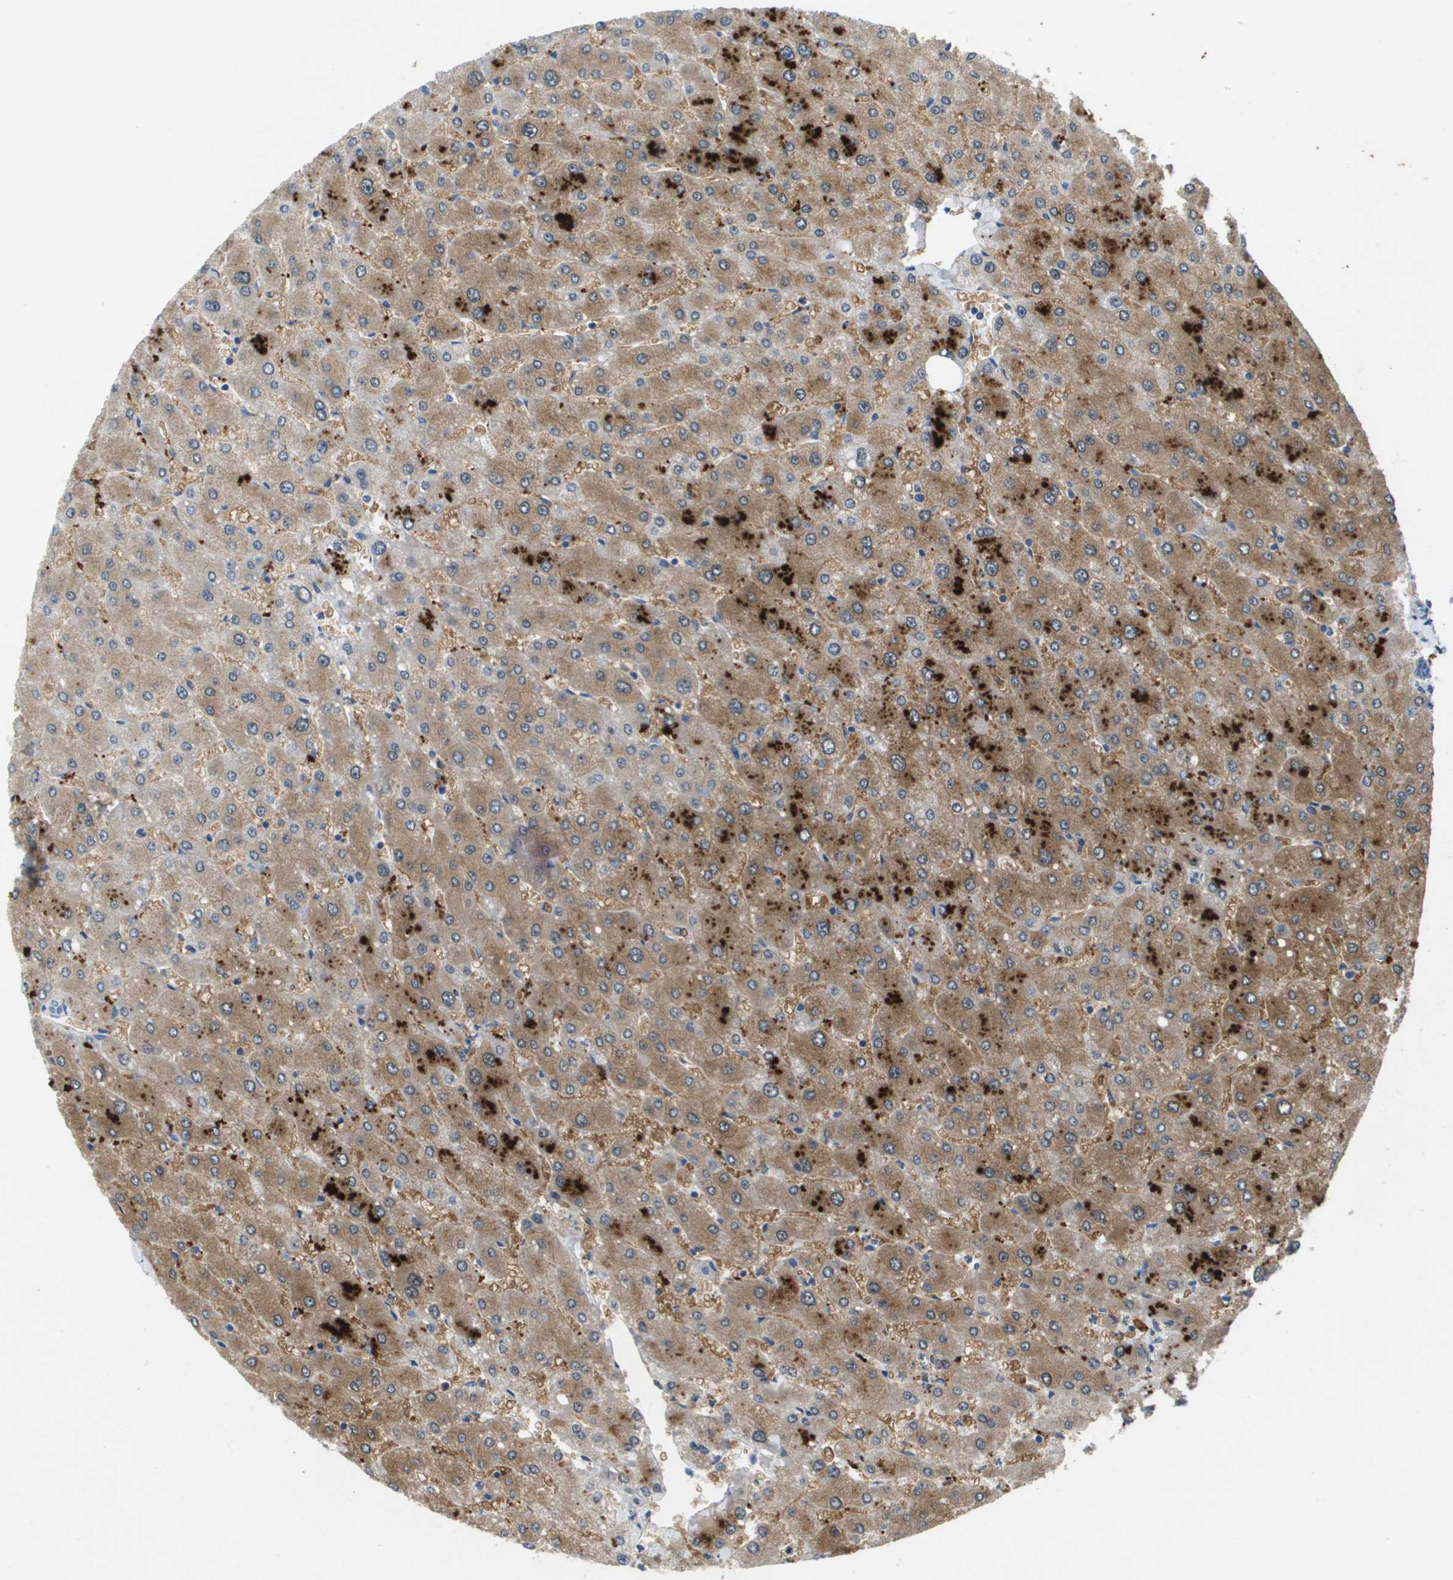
{"staining": {"intensity": "negative", "quantity": "none", "location": "none"}, "tissue": "liver", "cell_type": "Cholangiocytes", "image_type": "normal", "snomed": [{"axis": "morphology", "description": "Normal tissue, NOS"}, {"axis": "topography", "description": "Liver"}], "caption": "This is an immunohistochemistry (IHC) image of normal liver. There is no positivity in cholangiocytes.", "gene": "LIPG", "patient": {"sex": "male", "age": 55}}